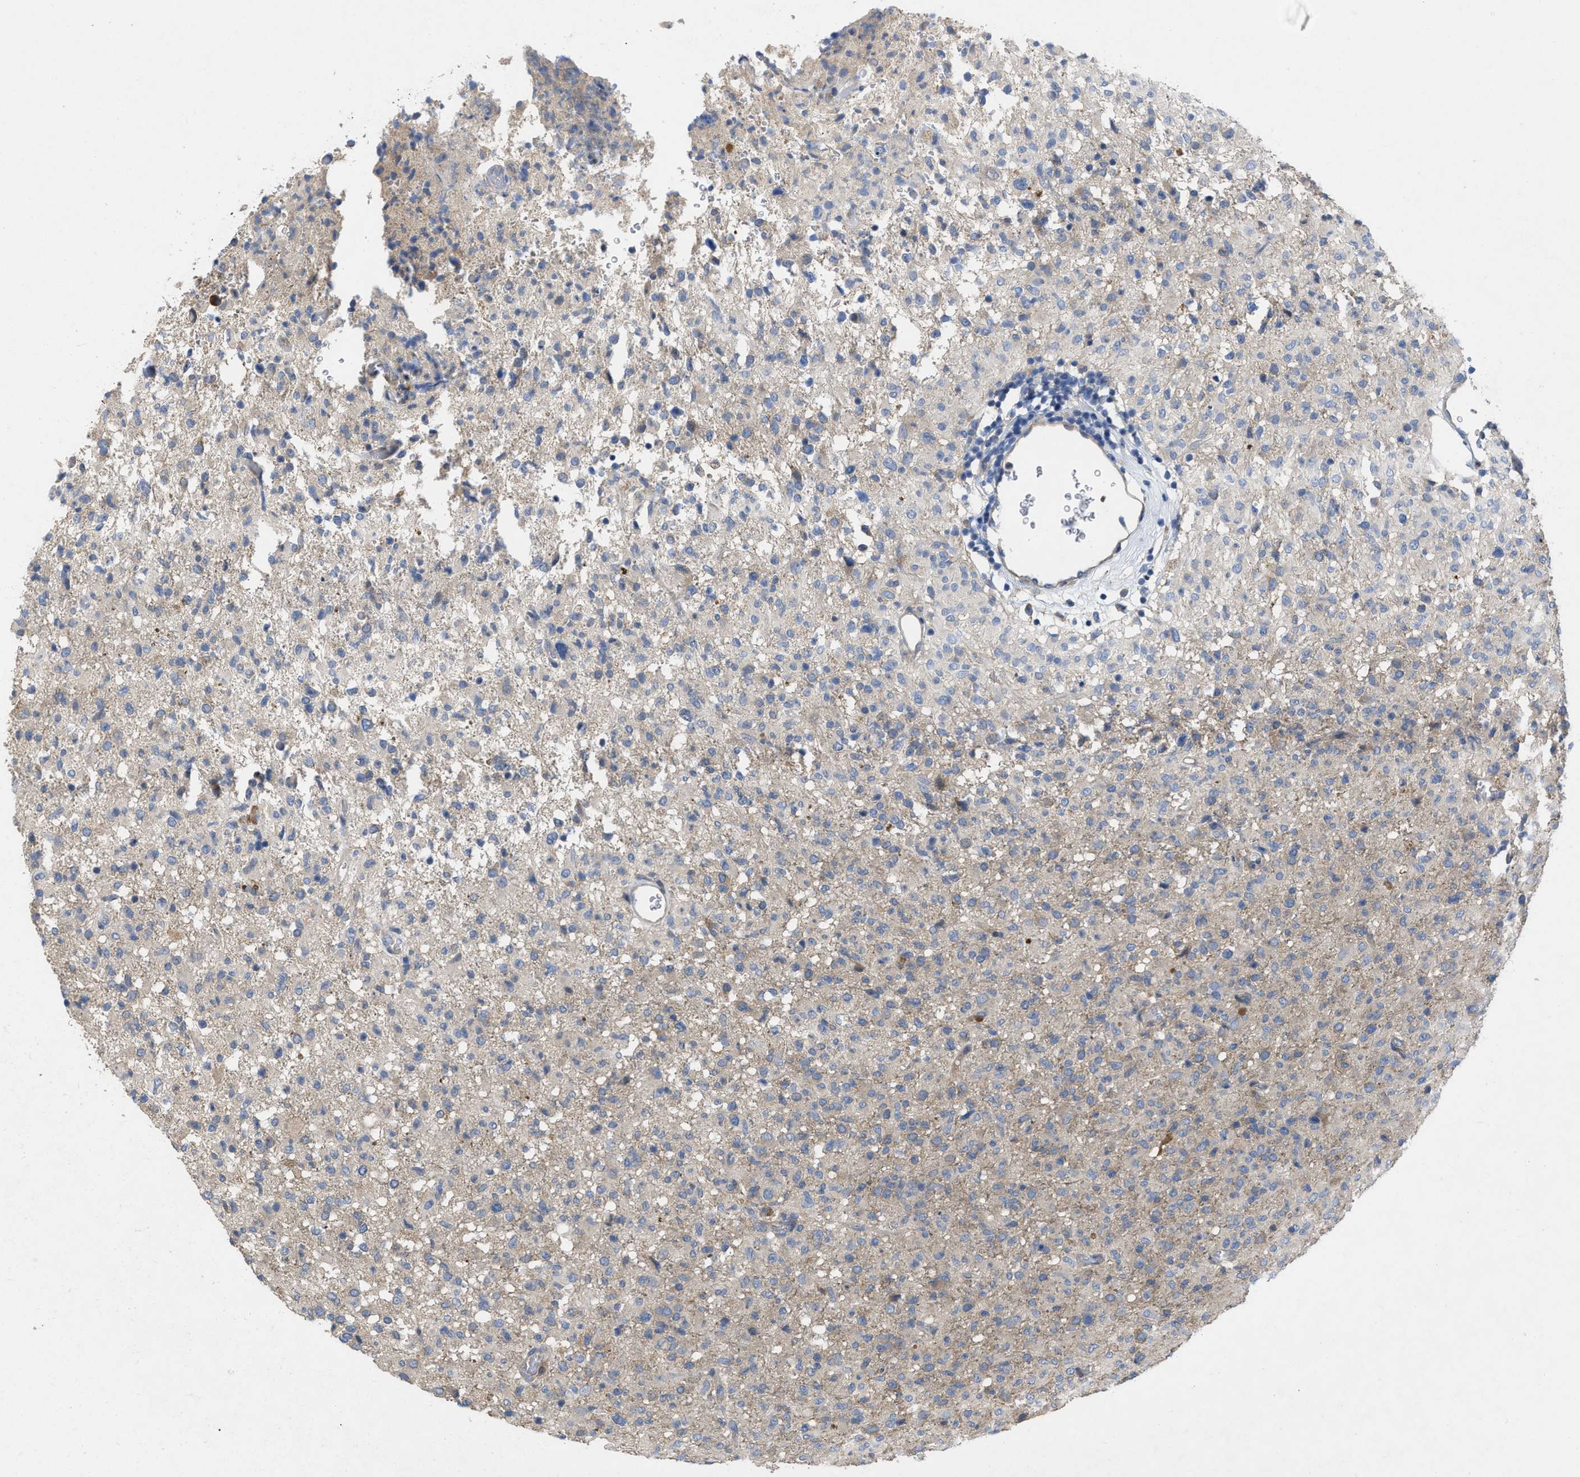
{"staining": {"intensity": "negative", "quantity": "none", "location": "none"}, "tissue": "glioma", "cell_type": "Tumor cells", "image_type": "cancer", "snomed": [{"axis": "morphology", "description": "Glioma, malignant, High grade"}, {"axis": "topography", "description": "Brain"}], "caption": "This is an immunohistochemistry image of glioma. There is no staining in tumor cells.", "gene": "TMEM131", "patient": {"sex": "female", "age": 57}}